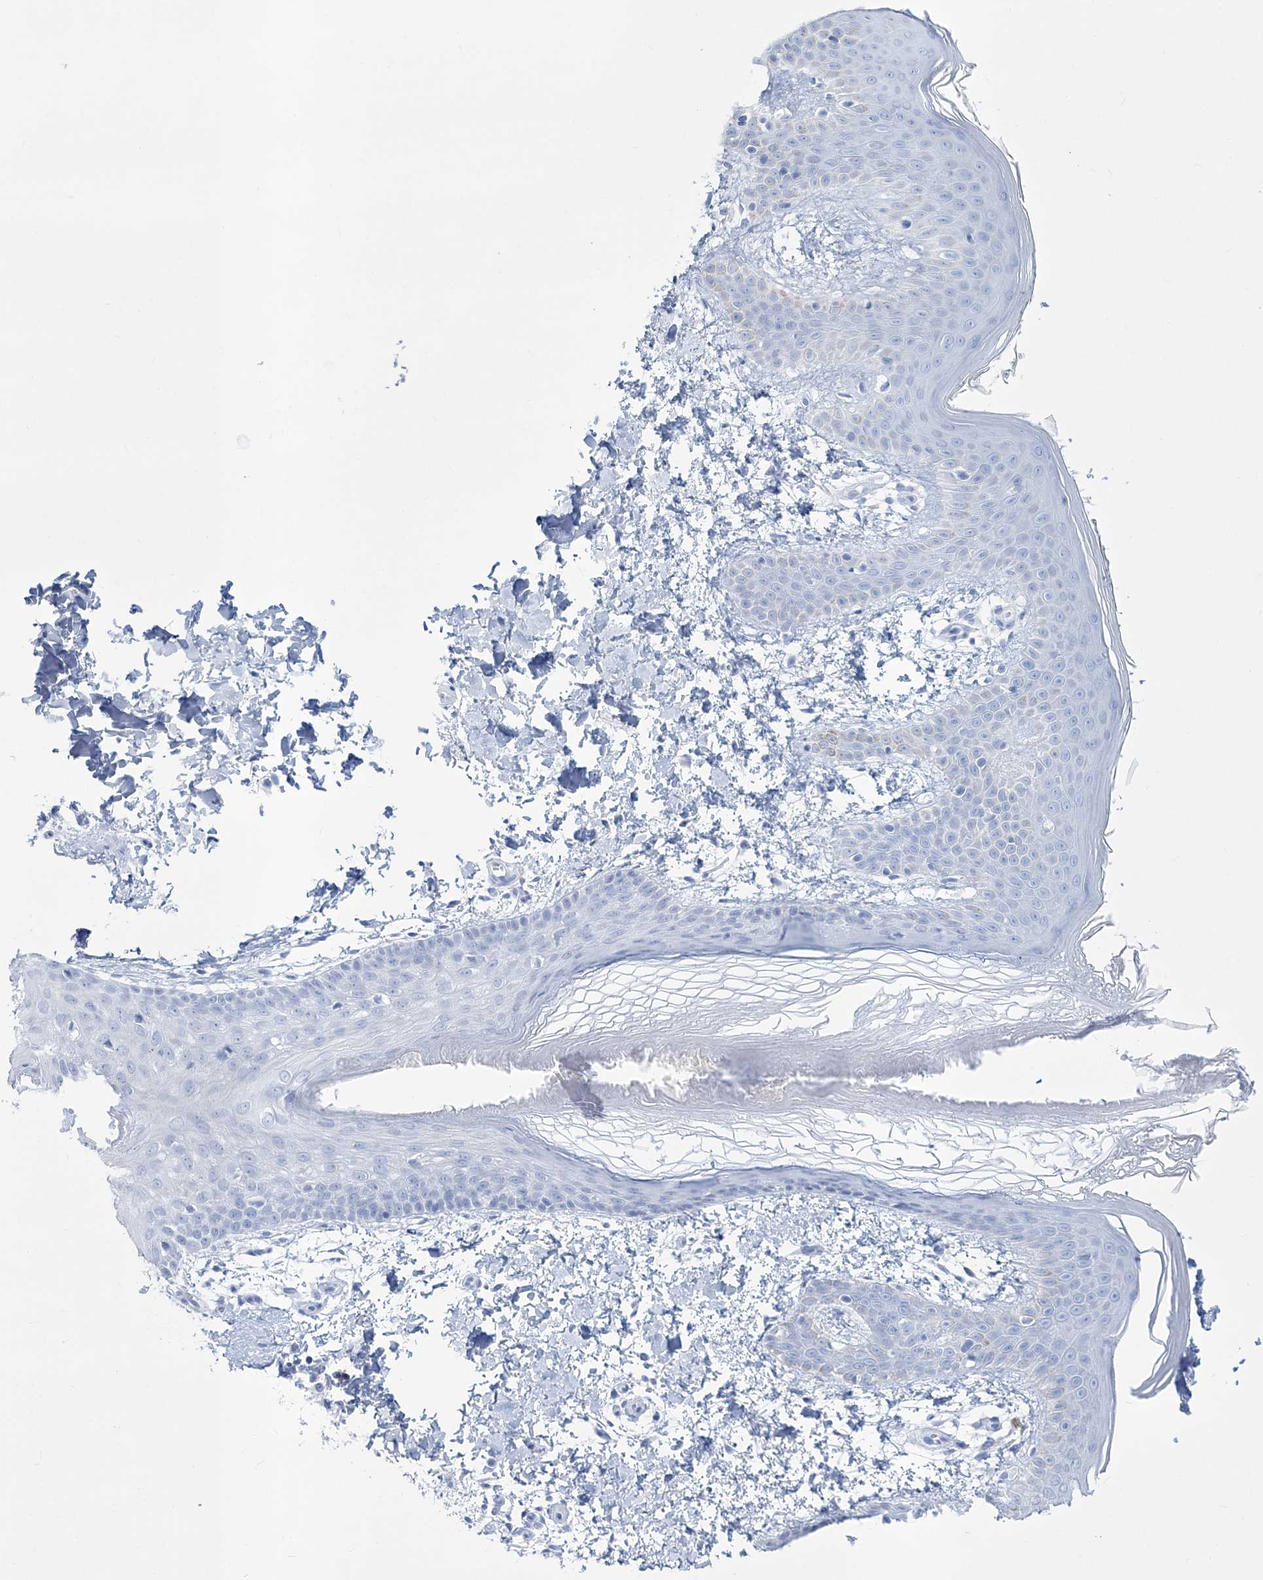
{"staining": {"intensity": "negative", "quantity": "none", "location": "none"}, "tissue": "skin", "cell_type": "Fibroblasts", "image_type": "normal", "snomed": [{"axis": "morphology", "description": "Normal tissue, NOS"}, {"axis": "topography", "description": "Skin"}], "caption": "DAB immunohistochemical staining of unremarkable skin displays no significant expression in fibroblasts. The staining was performed using DAB to visualize the protein expression in brown, while the nuclei were stained in blue with hematoxylin (Magnification: 20x).", "gene": "RBP2", "patient": {"sex": "male", "age": 36}}